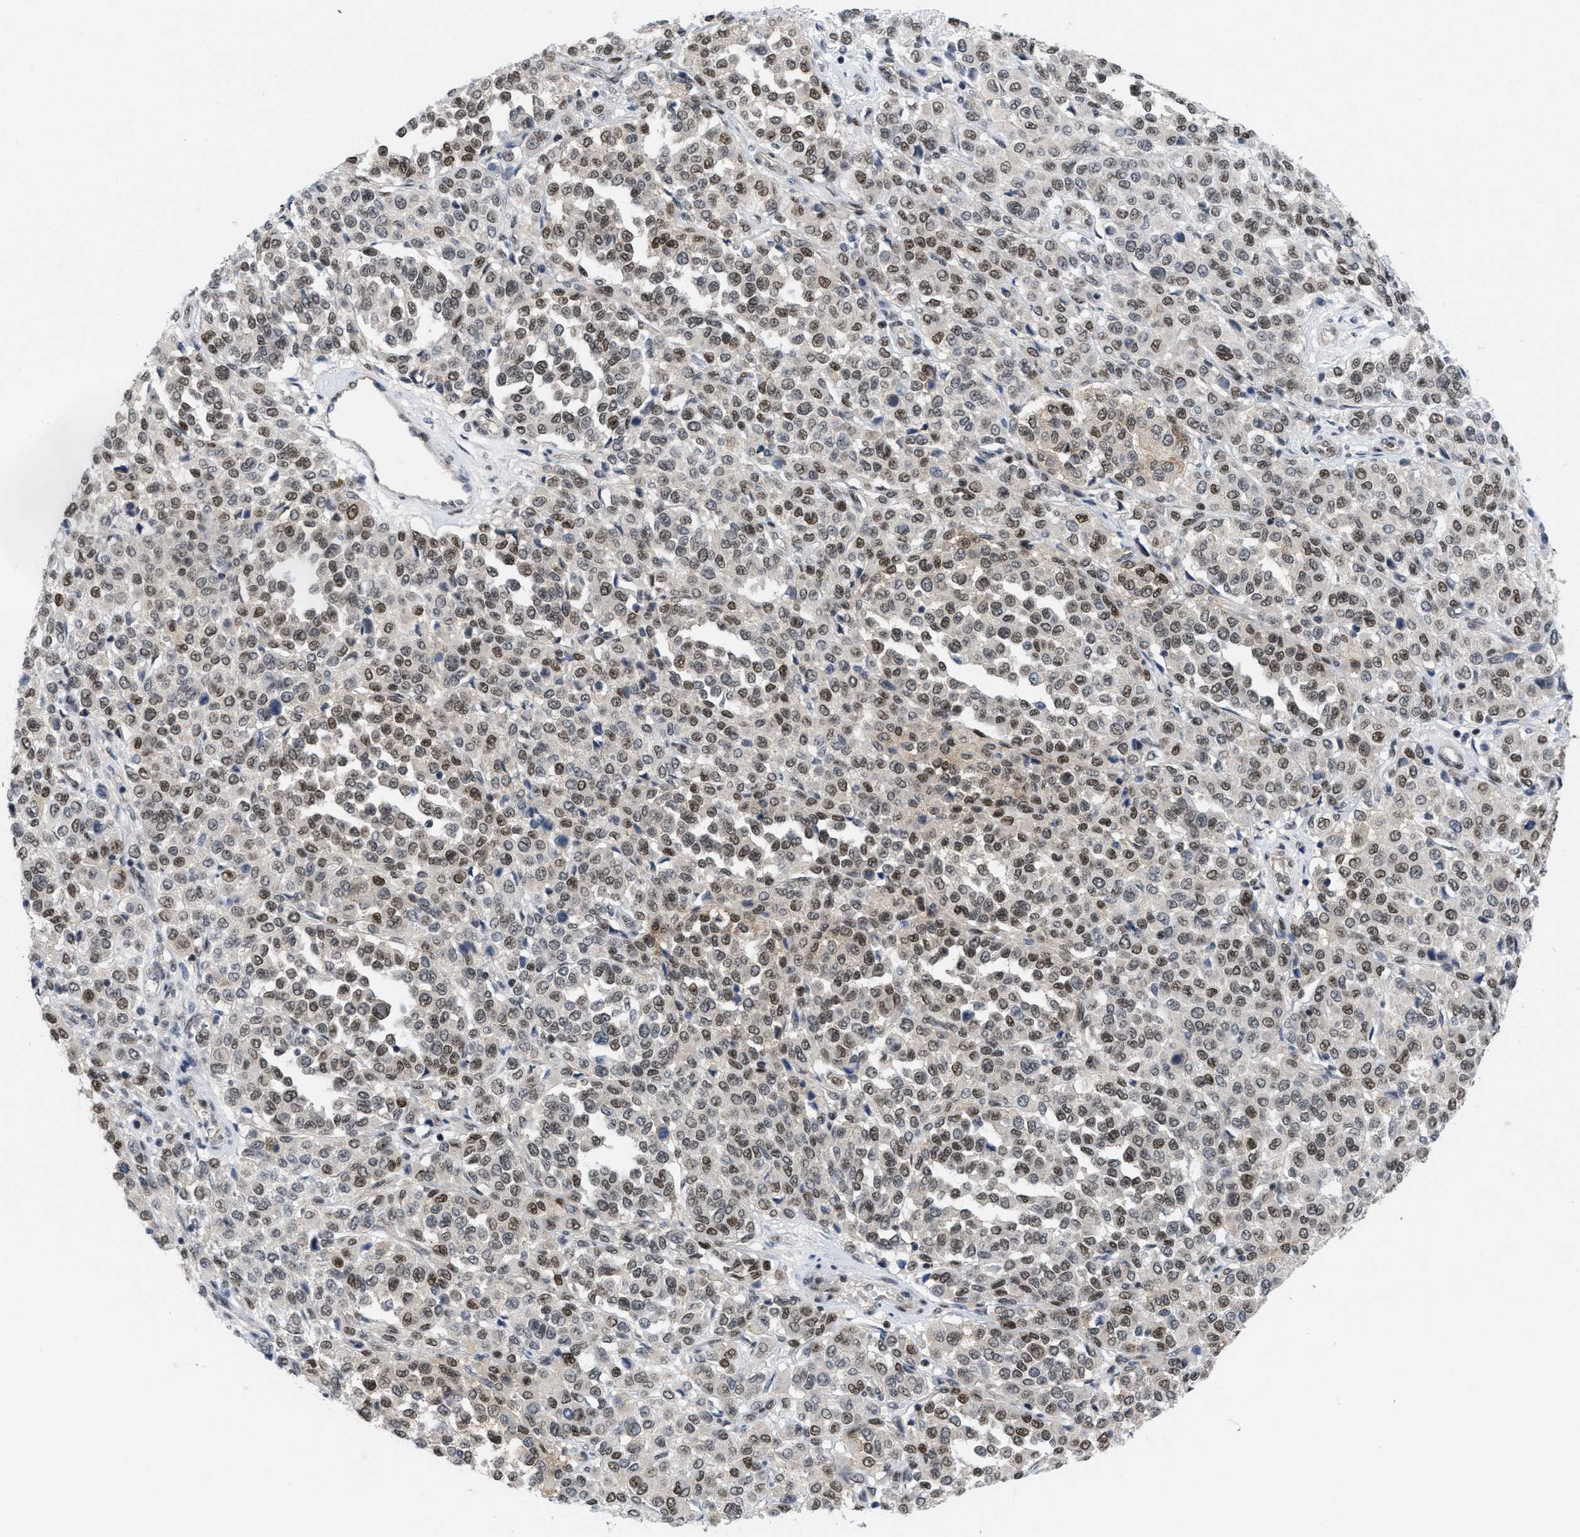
{"staining": {"intensity": "moderate", "quantity": ">75%", "location": "nuclear"}, "tissue": "melanoma", "cell_type": "Tumor cells", "image_type": "cancer", "snomed": [{"axis": "morphology", "description": "Malignant melanoma, Metastatic site"}, {"axis": "topography", "description": "Pancreas"}], "caption": "Human malignant melanoma (metastatic site) stained with a protein marker demonstrates moderate staining in tumor cells.", "gene": "MIER1", "patient": {"sex": "female", "age": 30}}